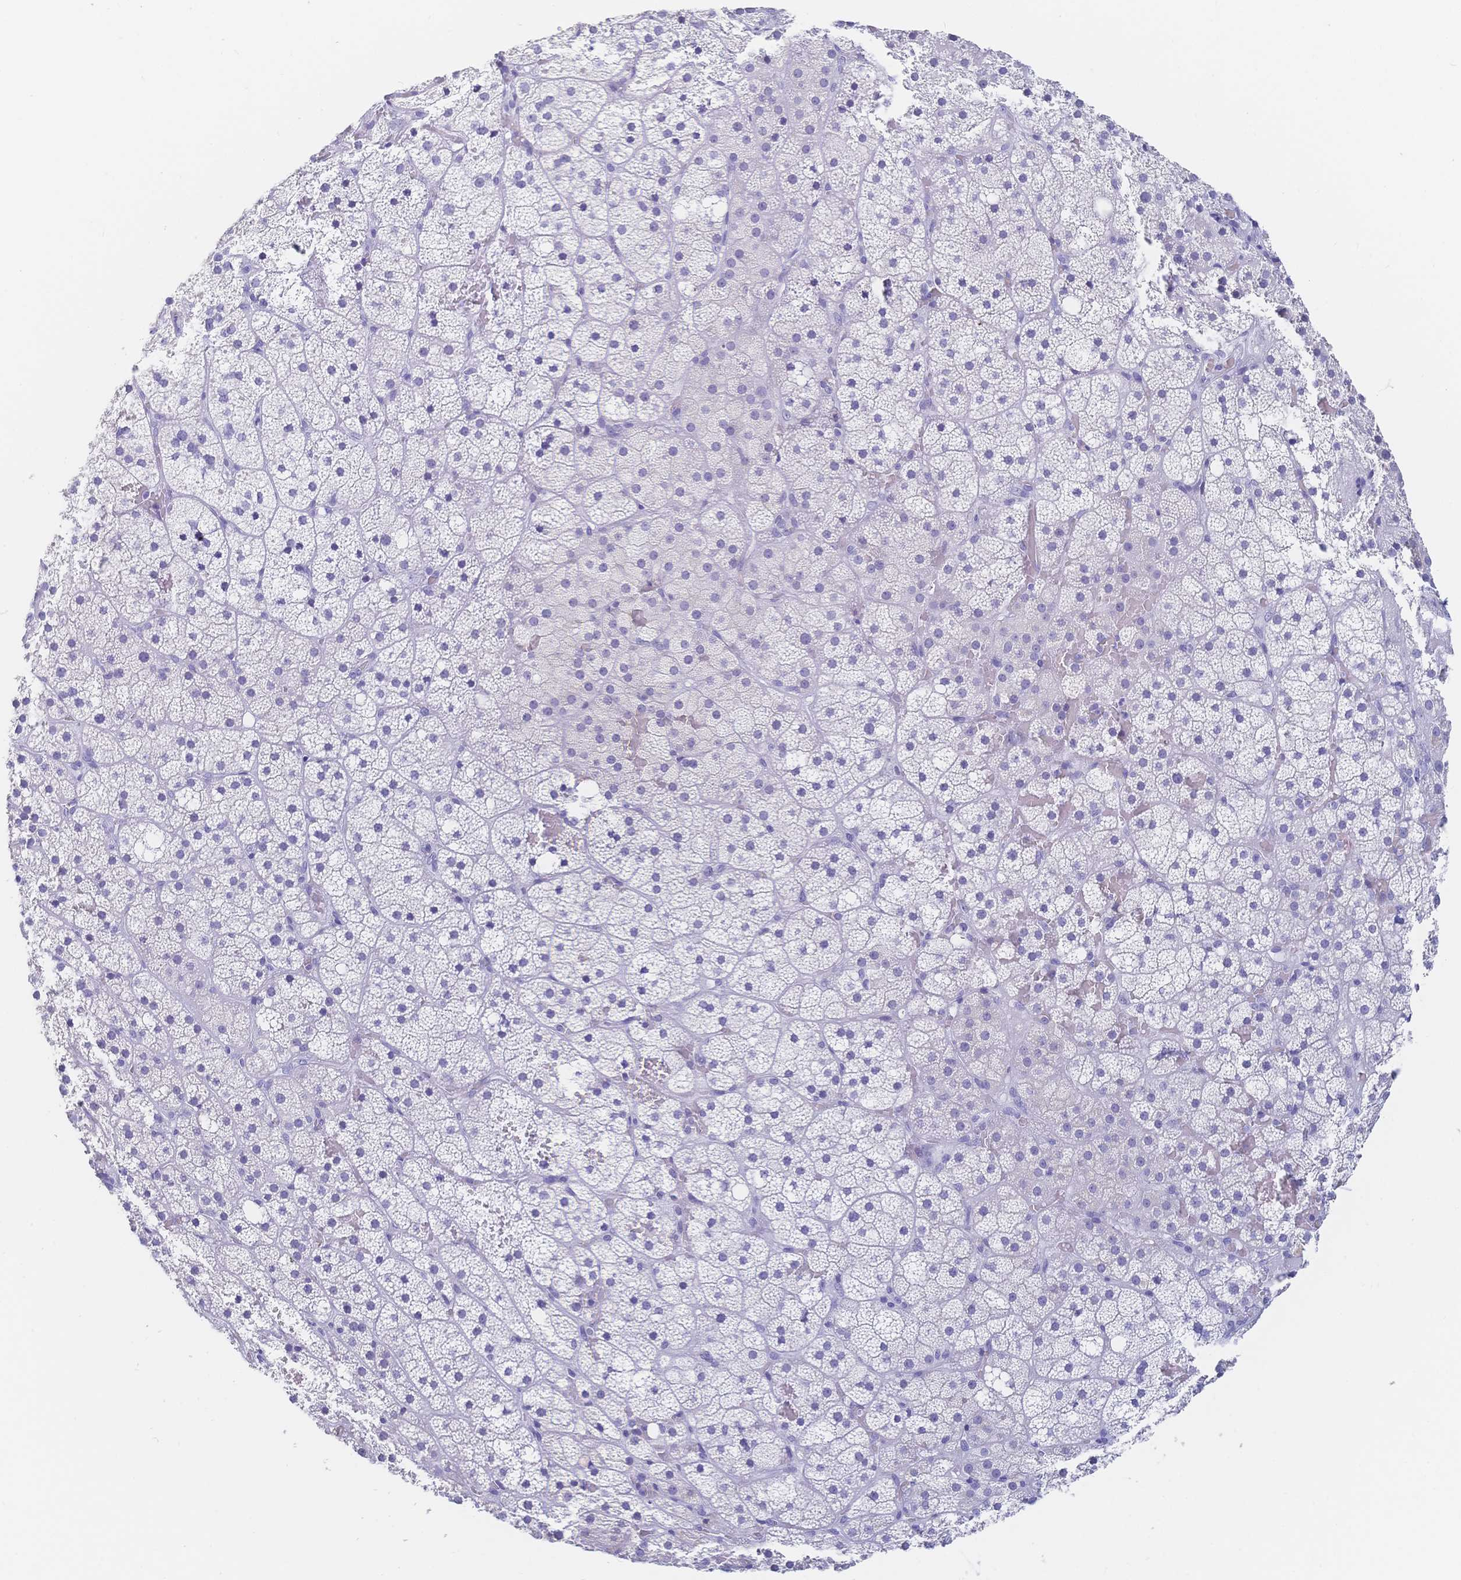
{"staining": {"intensity": "negative", "quantity": "none", "location": "none"}, "tissue": "adrenal gland", "cell_type": "Glandular cells", "image_type": "normal", "snomed": [{"axis": "morphology", "description": "Normal tissue, NOS"}, {"axis": "topography", "description": "Adrenal gland"}], "caption": "This is a image of IHC staining of unremarkable adrenal gland, which shows no expression in glandular cells.", "gene": "MEP1B", "patient": {"sex": "male", "age": 53}}